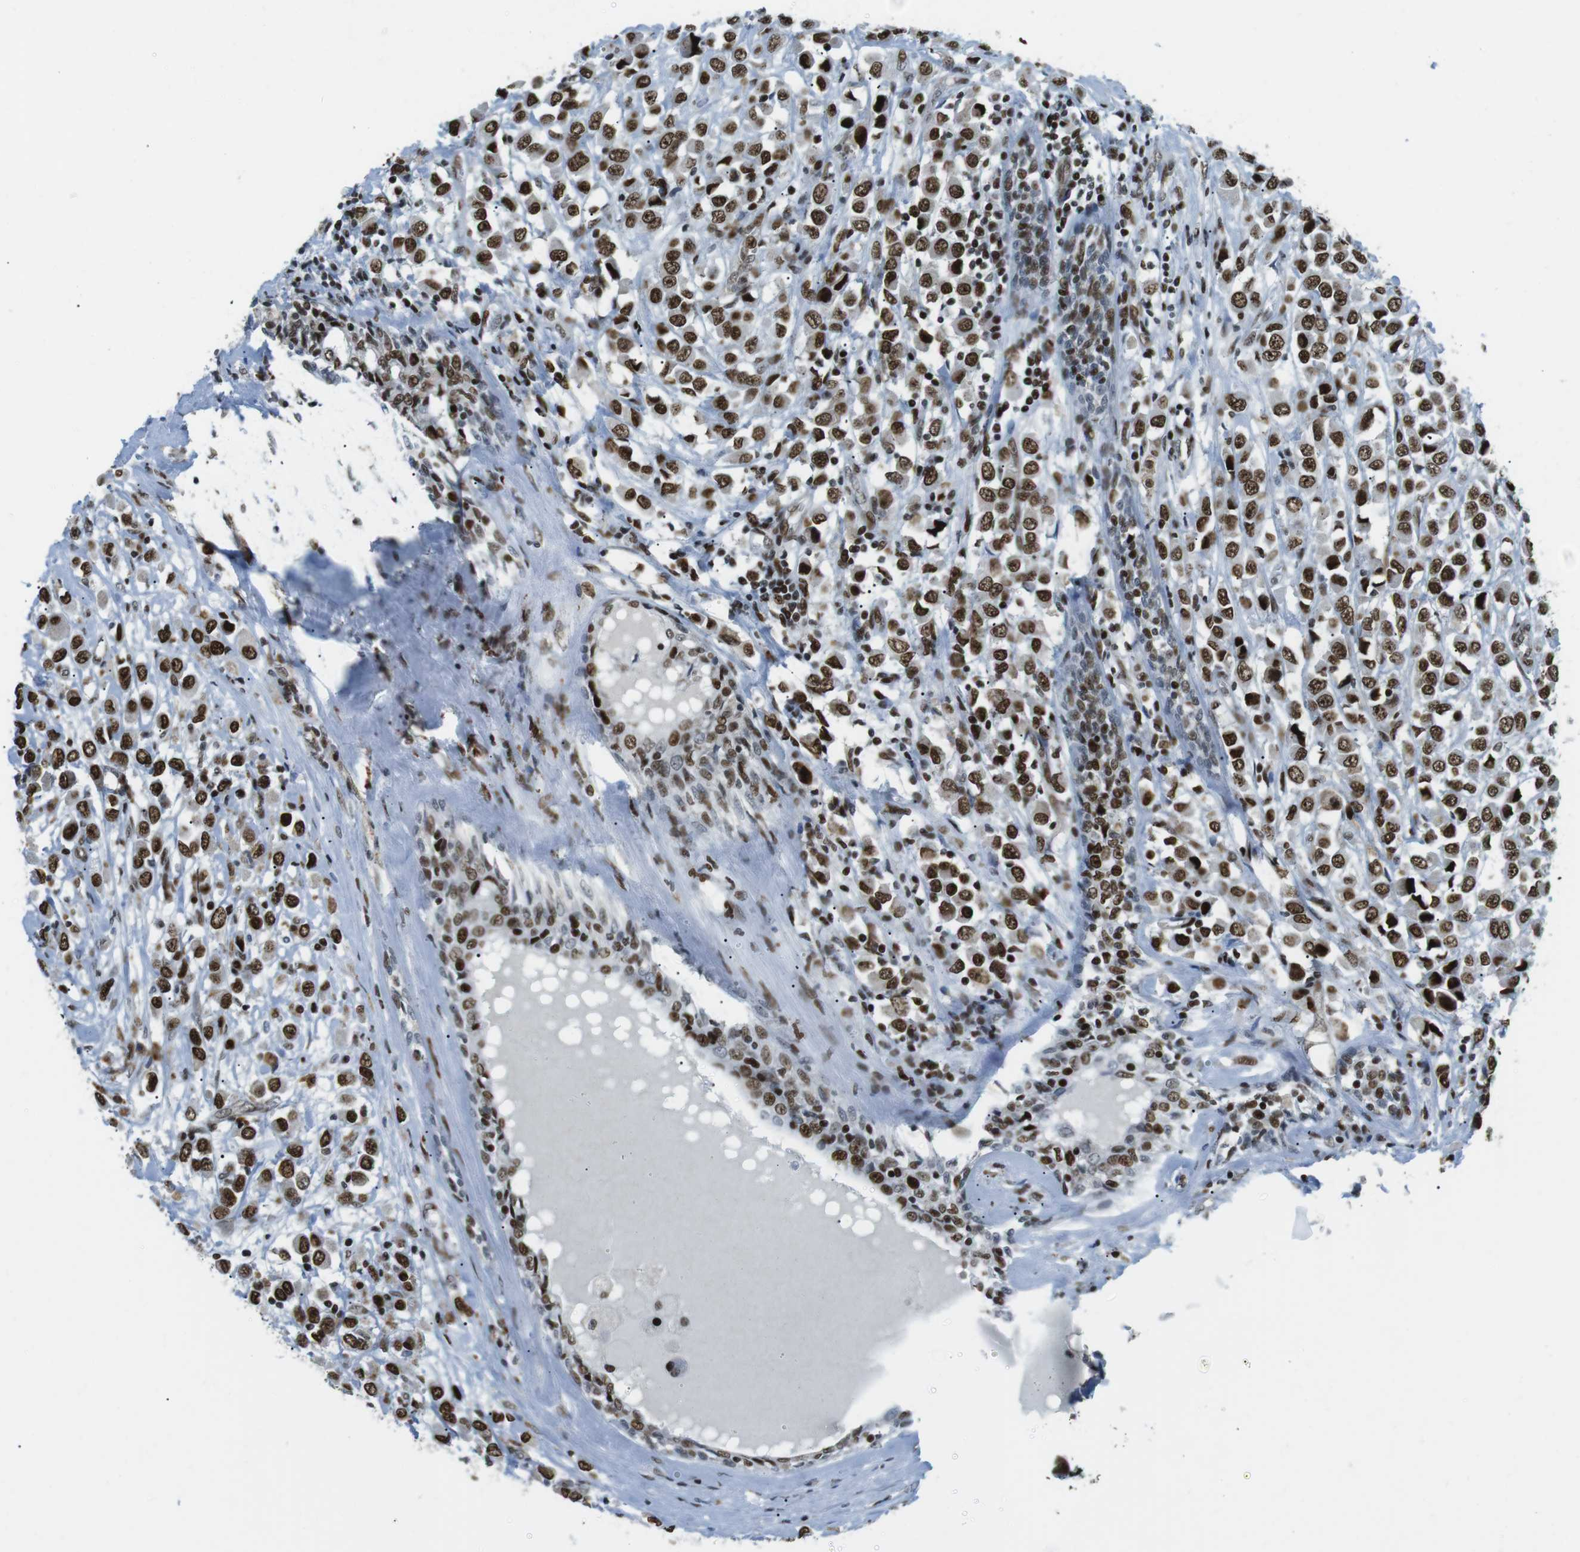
{"staining": {"intensity": "strong", "quantity": ">75%", "location": "nuclear"}, "tissue": "breast cancer", "cell_type": "Tumor cells", "image_type": "cancer", "snomed": [{"axis": "morphology", "description": "Duct carcinoma"}, {"axis": "topography", "description": "Breast"}], "caption": "Human intraductal carcinoma (breast) stained with a protein marker exhibits strong staining in tumor cells.", "gene": "ARID1A", "patient": {"sex": "female", "age": 61}}